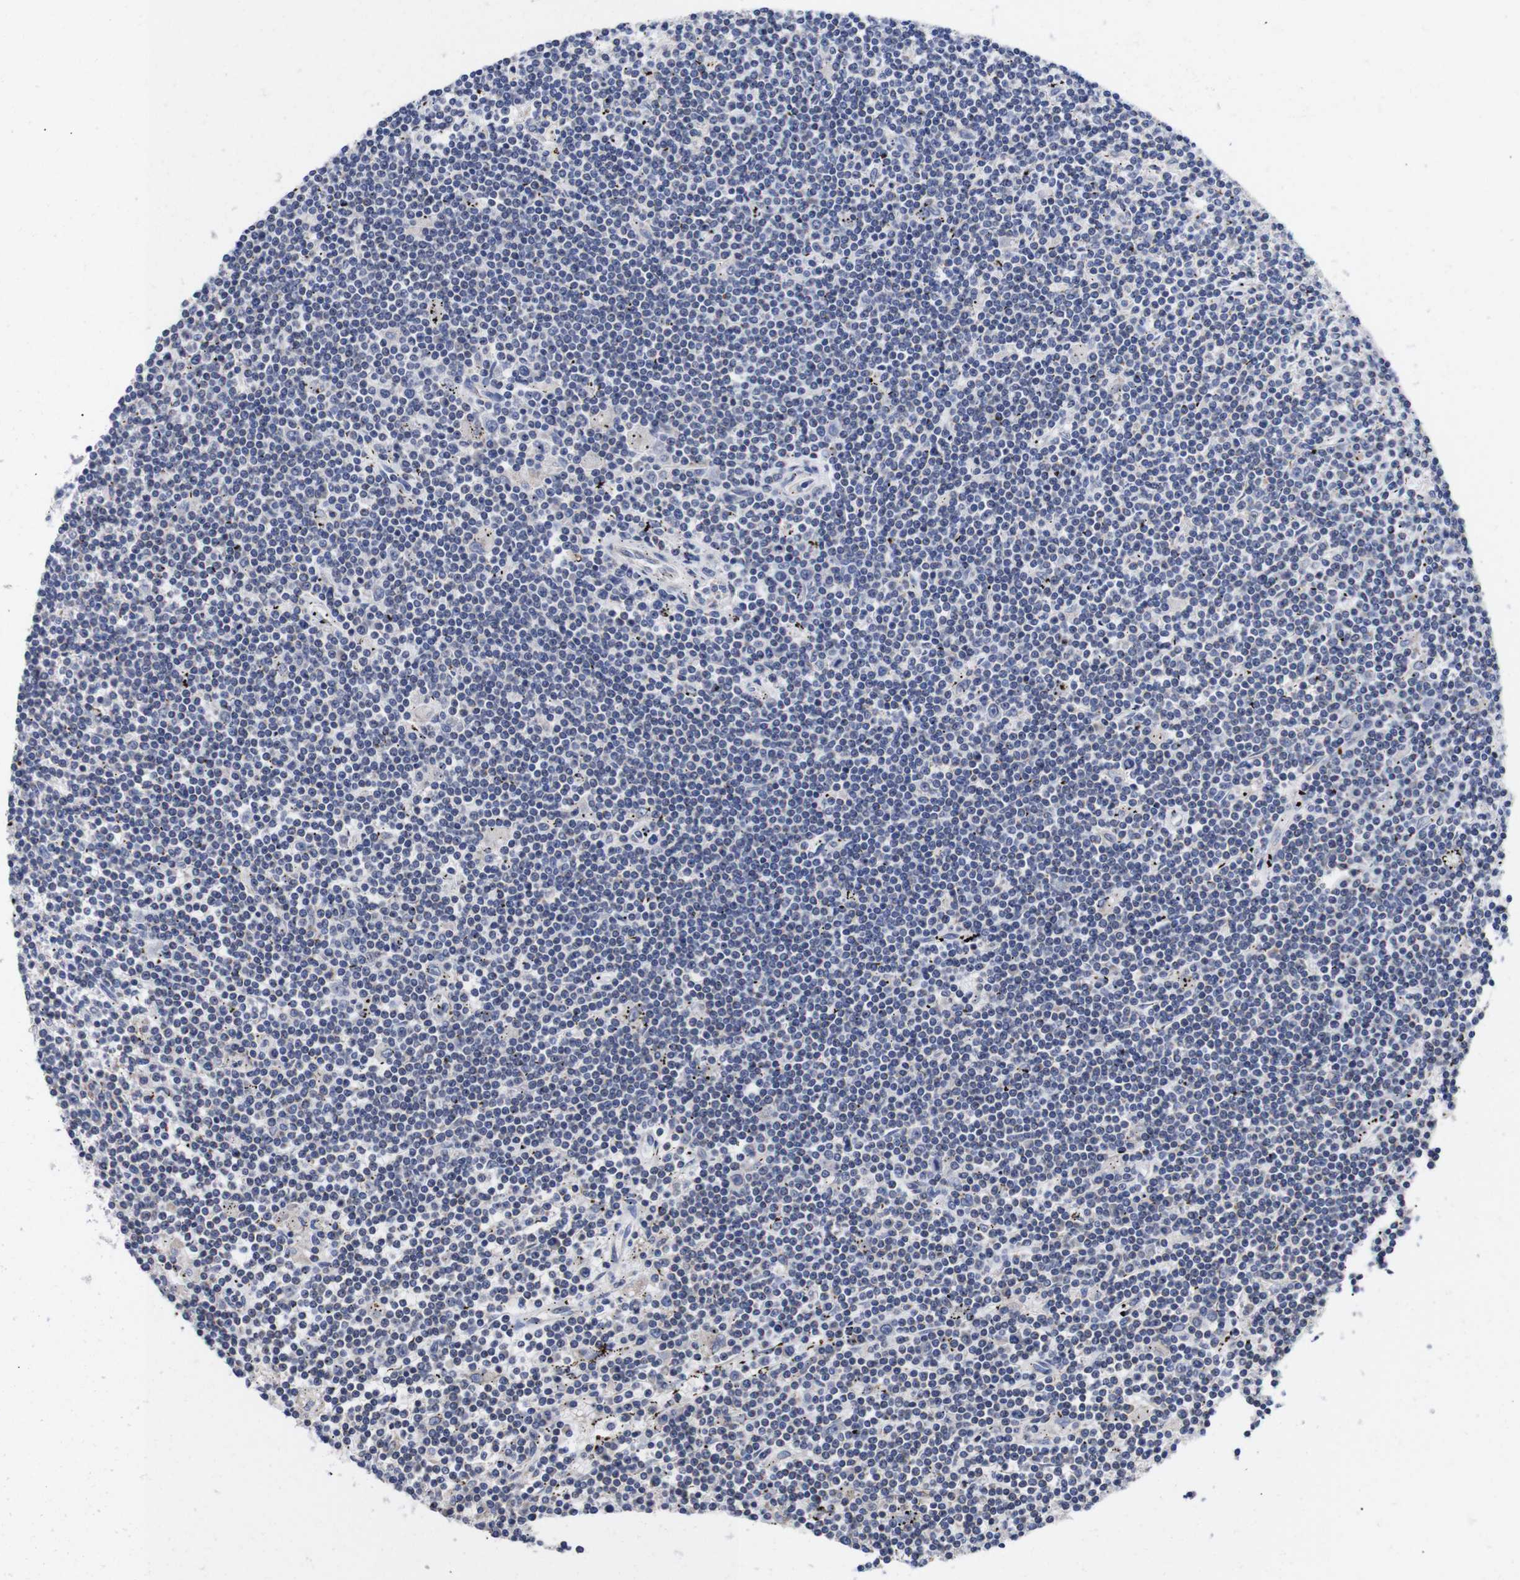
{"staining": {"intensity": "negative", "quantity": "none", "location": "none"}, "tissue": "lymphoma", "cell_type": "Tumor cells", "image_type": "cancer", "snomed": [{"axis": "morphology", "description": "Malignant lymphoma, non-Hodgkin's type, Low grade"}, {"axis": "topography", "description": "Spleen"}], "caption": "Histopathology image shows no significant protein positivity in tumor cells of lymphoma.", "gene": "OPN3", "patient": {"sex": "male", "age": 76}}